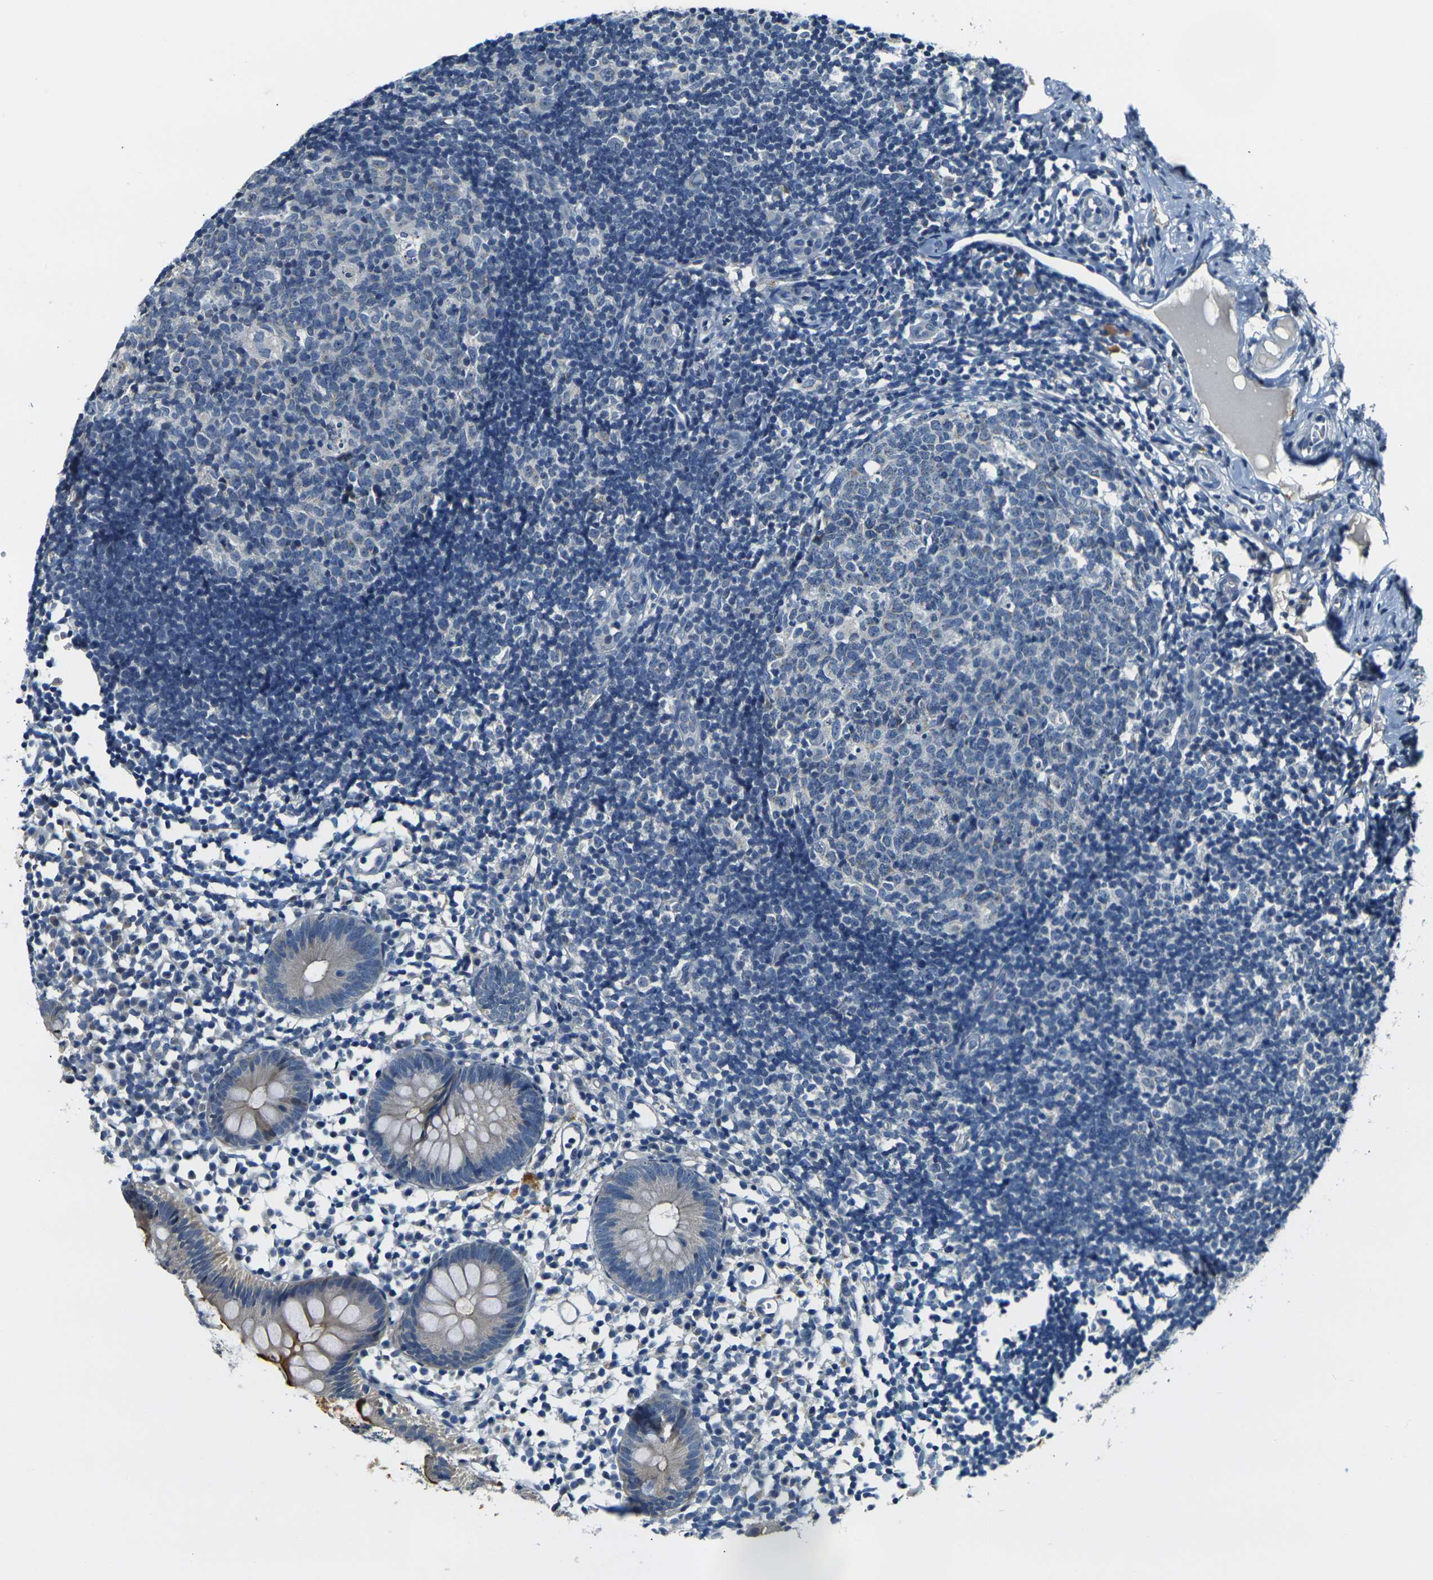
{"staining": {"intensity": "negative", "quantity": "none", "location": "none"}, "tissue": "appendix", "cell_type": "Glandular cells", "image_type": "normal", "snomed": [{"axis": "morphology", "description": "Normal tissue, NOS"}, {"axis": "topography", "description": "Appendix"}], "caption": "An immunohistochemistry photomicrograph of unremarkable appendix is shown. There is no staining in glandular cells of appendix.", "gene": "SHISAL2B", "patient": {"sex": "female", "age": 20}}